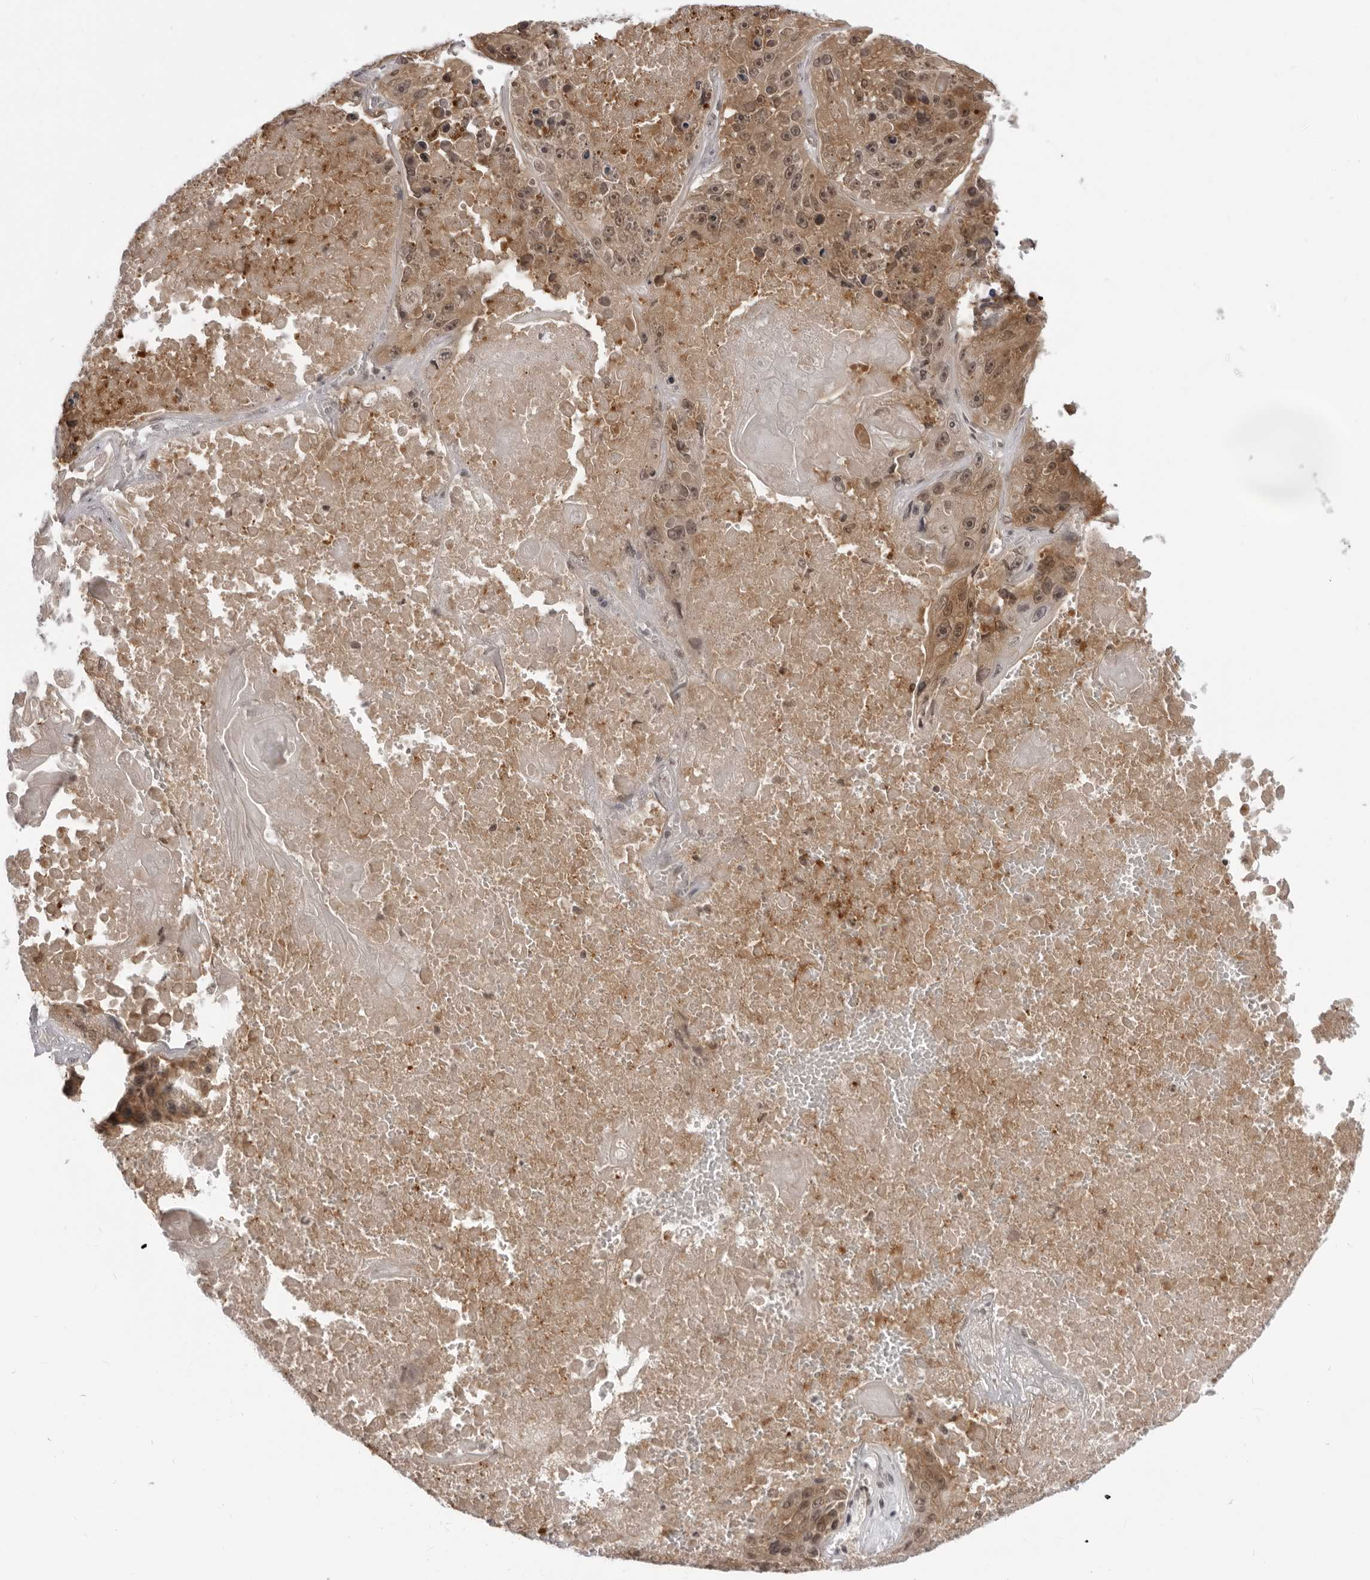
{"staining": {"intensity": "moderate", "quantity": ">75%", "location": "cytoplasmic/membranous,nuclear"}, "tissue": "lung cancer", "cell_type": "Tumor cells", "image_type": "cancer", "snomed": [{"axis": "morphology", "description": "Squamous cell carcinoma, NOS"}, {"axis": "topography", "description": "Lung"}], "caption": "Lung cancer stained for a protein (brown) exhibits moderate cytoplasmic/membranous and nuclear positive positivity in about >75% of tumor cells.", "gene": "SRGAP2", "patient": {"sex": "male", "age": 61}}